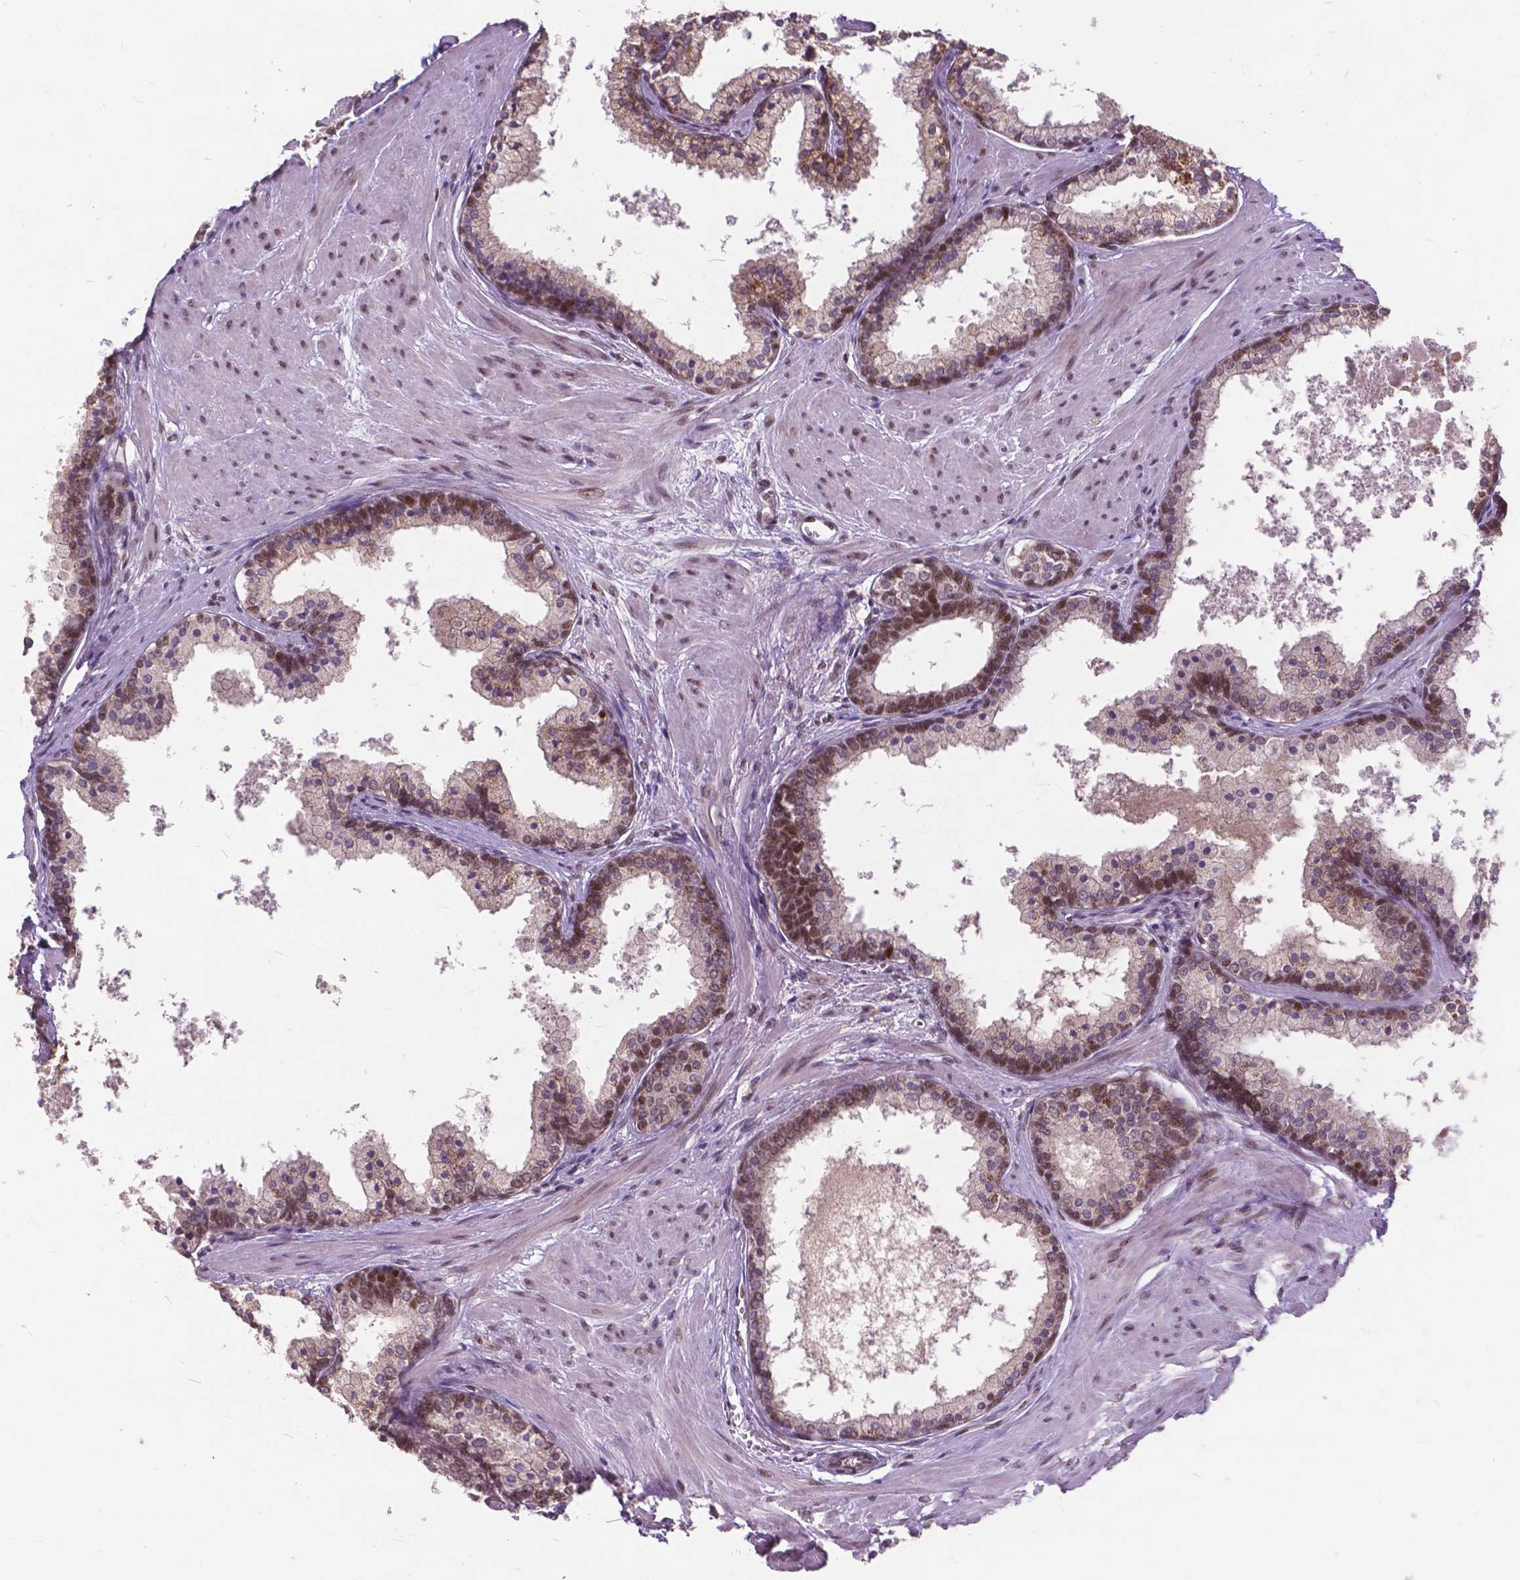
{"staining": {"intensity": "moderate", "quantity": ">75%", "location": "cytoplasmic/membranous,nuclear"}, "tissue": "prostate", "cell_type": "Glandular cells", "image_type": "normal", "snomed": [{"axis": "morphology", "description": "Normal tissue, NOS"}, {"axis": "topography", "description": "Prostate"}], "caption": "Protein expression analysis of benign prostate shows moderate cytoplasmic/membranous,nuclear positivity in approximately >75% of glandular cells. The protein is stained brown, and the nuclei are stained in blue (DAB (3,3'-diaminobenzidine) IHC with brightfield microscopy, high magnification).", "gene": "MSH2", "patient": {"sex": "male", "age": 61}}